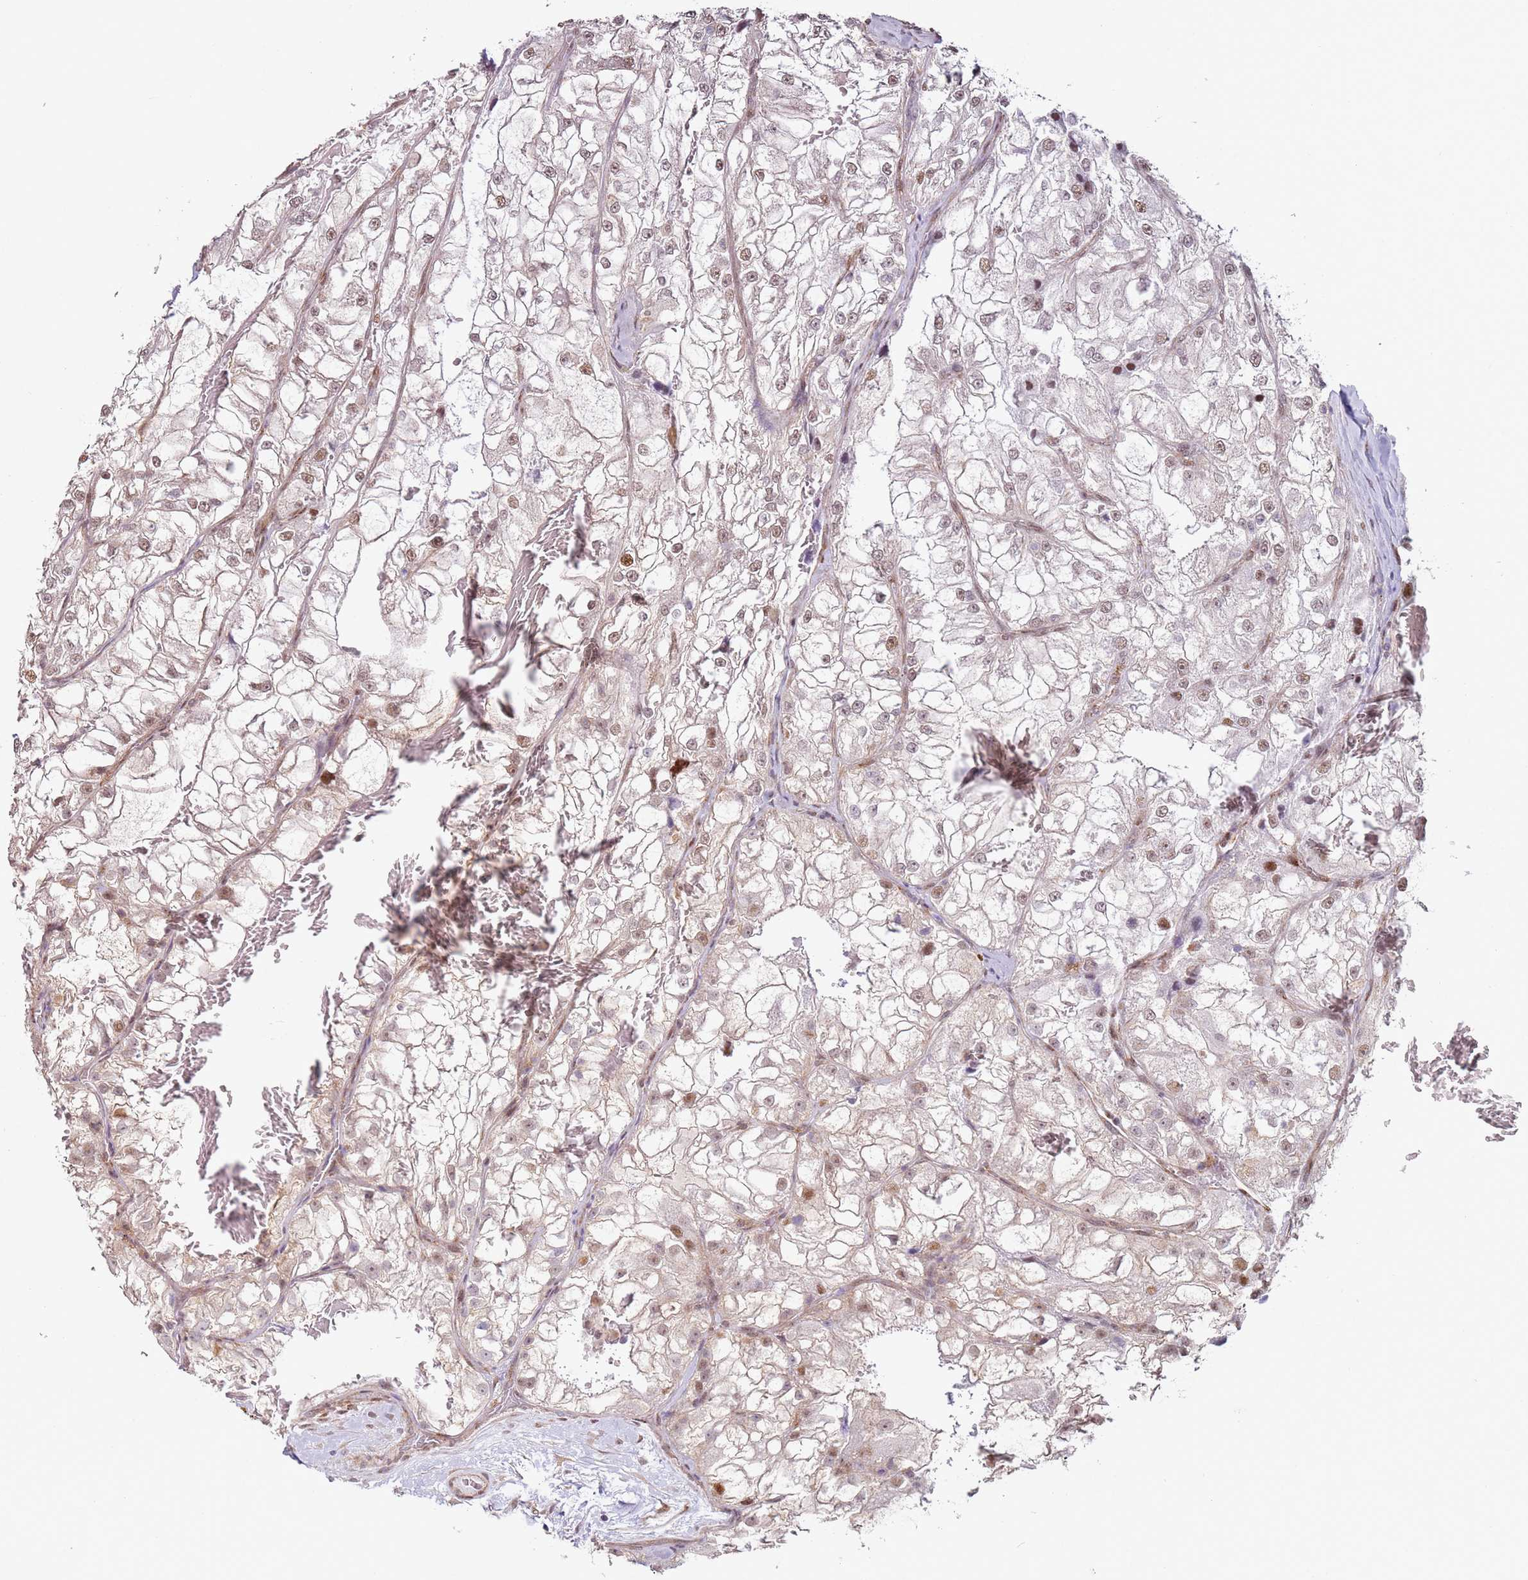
{"staining": {"intensity": "moderate", "quantity": "<25%", "location": "nuclear"}, "tissue": "renal cancer", "cell_type": "Tumor cells", "image_type": "cancer", "snomed": [{"axis": "morphology", "description": "Adenocarcinoma, NOS"}, {"axis": "topography", "description": "Kidney"}], "caption": "High-magnification brightfield microscopy of renal cancer stained with DAB (3,3'-diaminobenzidine) (brown) and counterstained with hematoxylin (blue). tumor cells exhibit moderate nuclear staining is identified in about<25% of cells.", "gene": "PSMD4", "patient": {"sex": "female", "age": 72}}